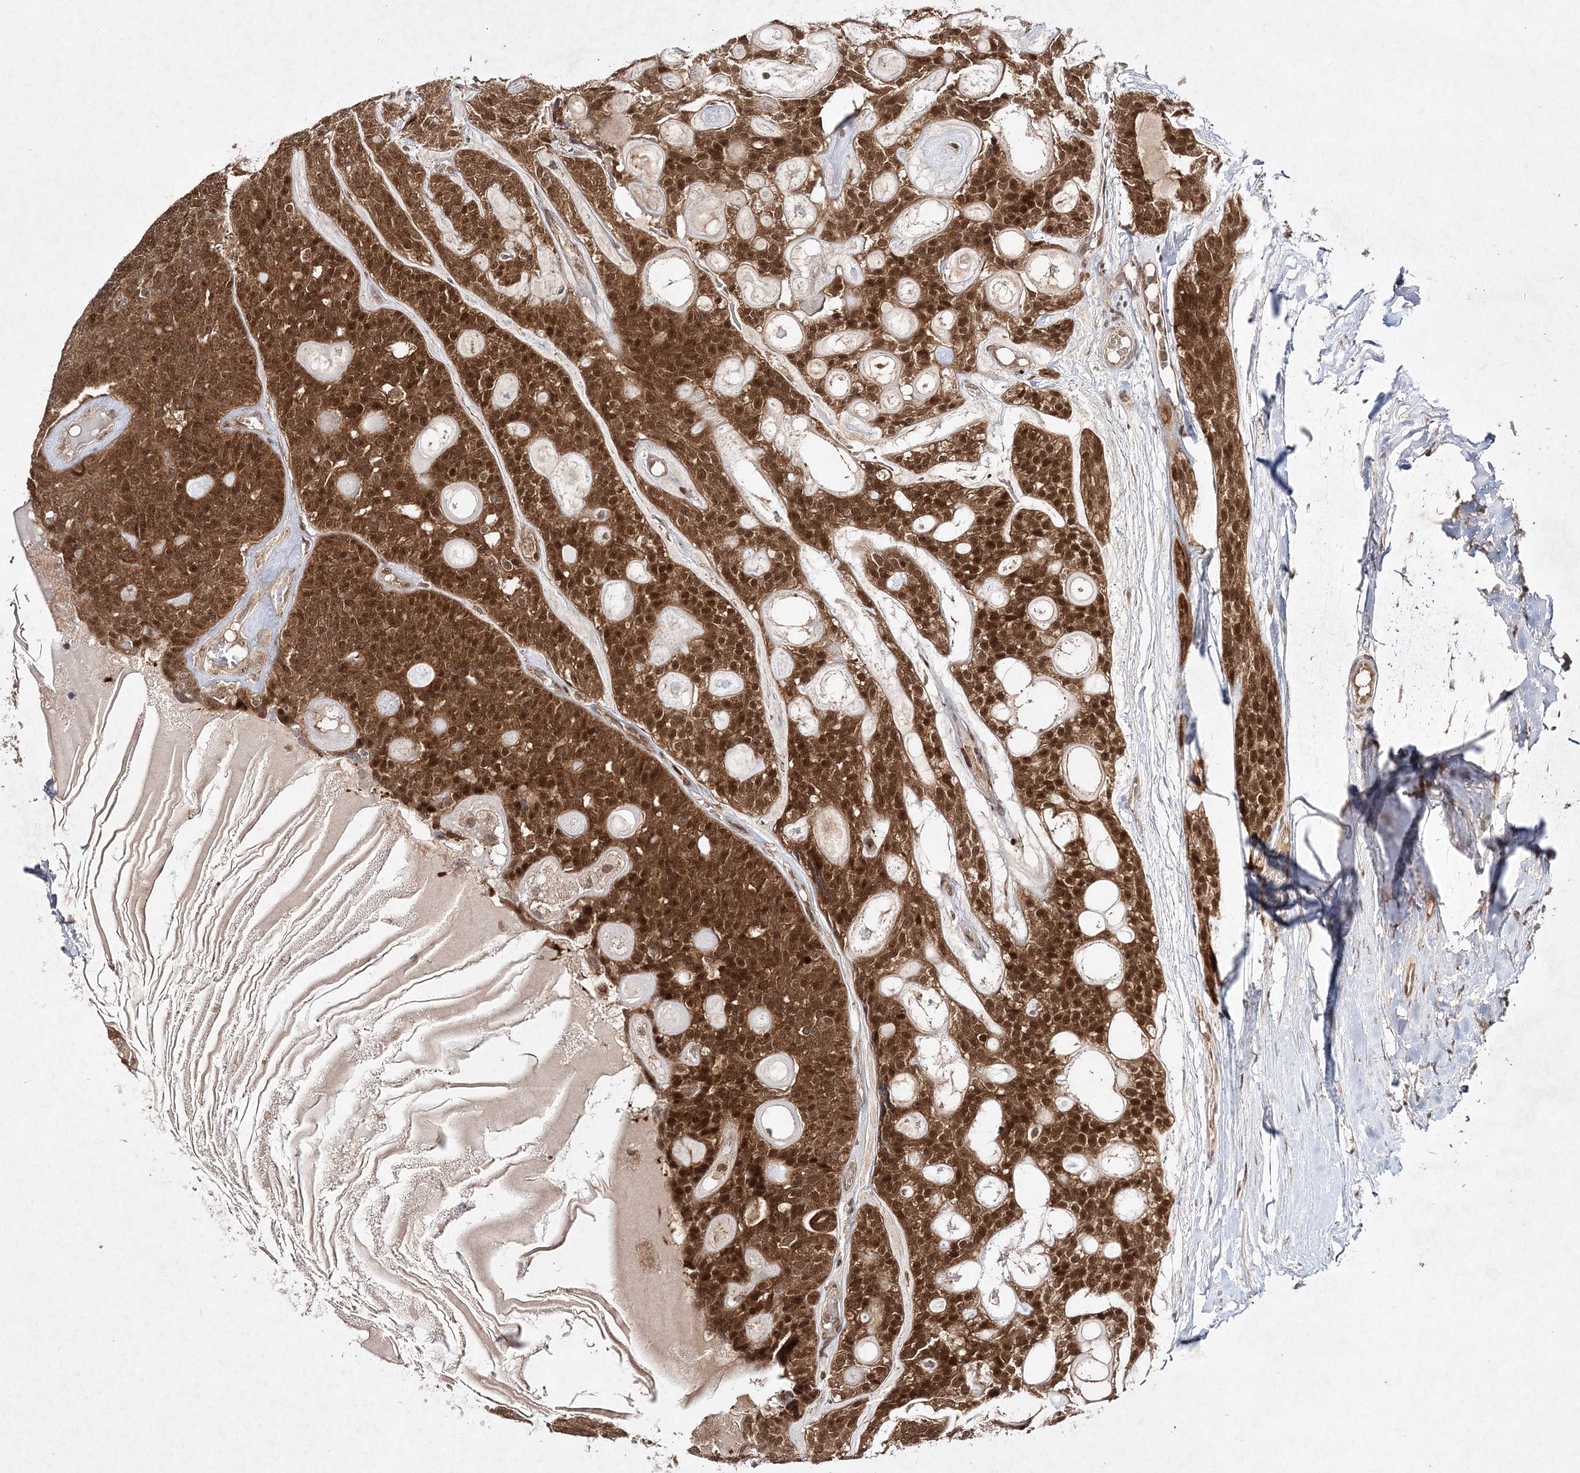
{"staining": {"intensity": "moderate", "quantity": ">75%", "location": "cytoplasmic/membranous,nuclear"}, "tissue": "head and neck cancer", "cell_type": "Tumor cells", "image_type": "cancer", "snomed": [{"axis": "morphology", "description": "Adenocarcinoma, NOS"}, {"axis": "topography", "description": "Head-Neck"}], "caption": "A brown stain labels moderate cytoplasmic/membranous and nuclear positivity of a protein in human adenocarcinoma (head and neck) tumor cells.", "gene": "NIF3L1", "patient": {"sex": "male", "age": 66}}